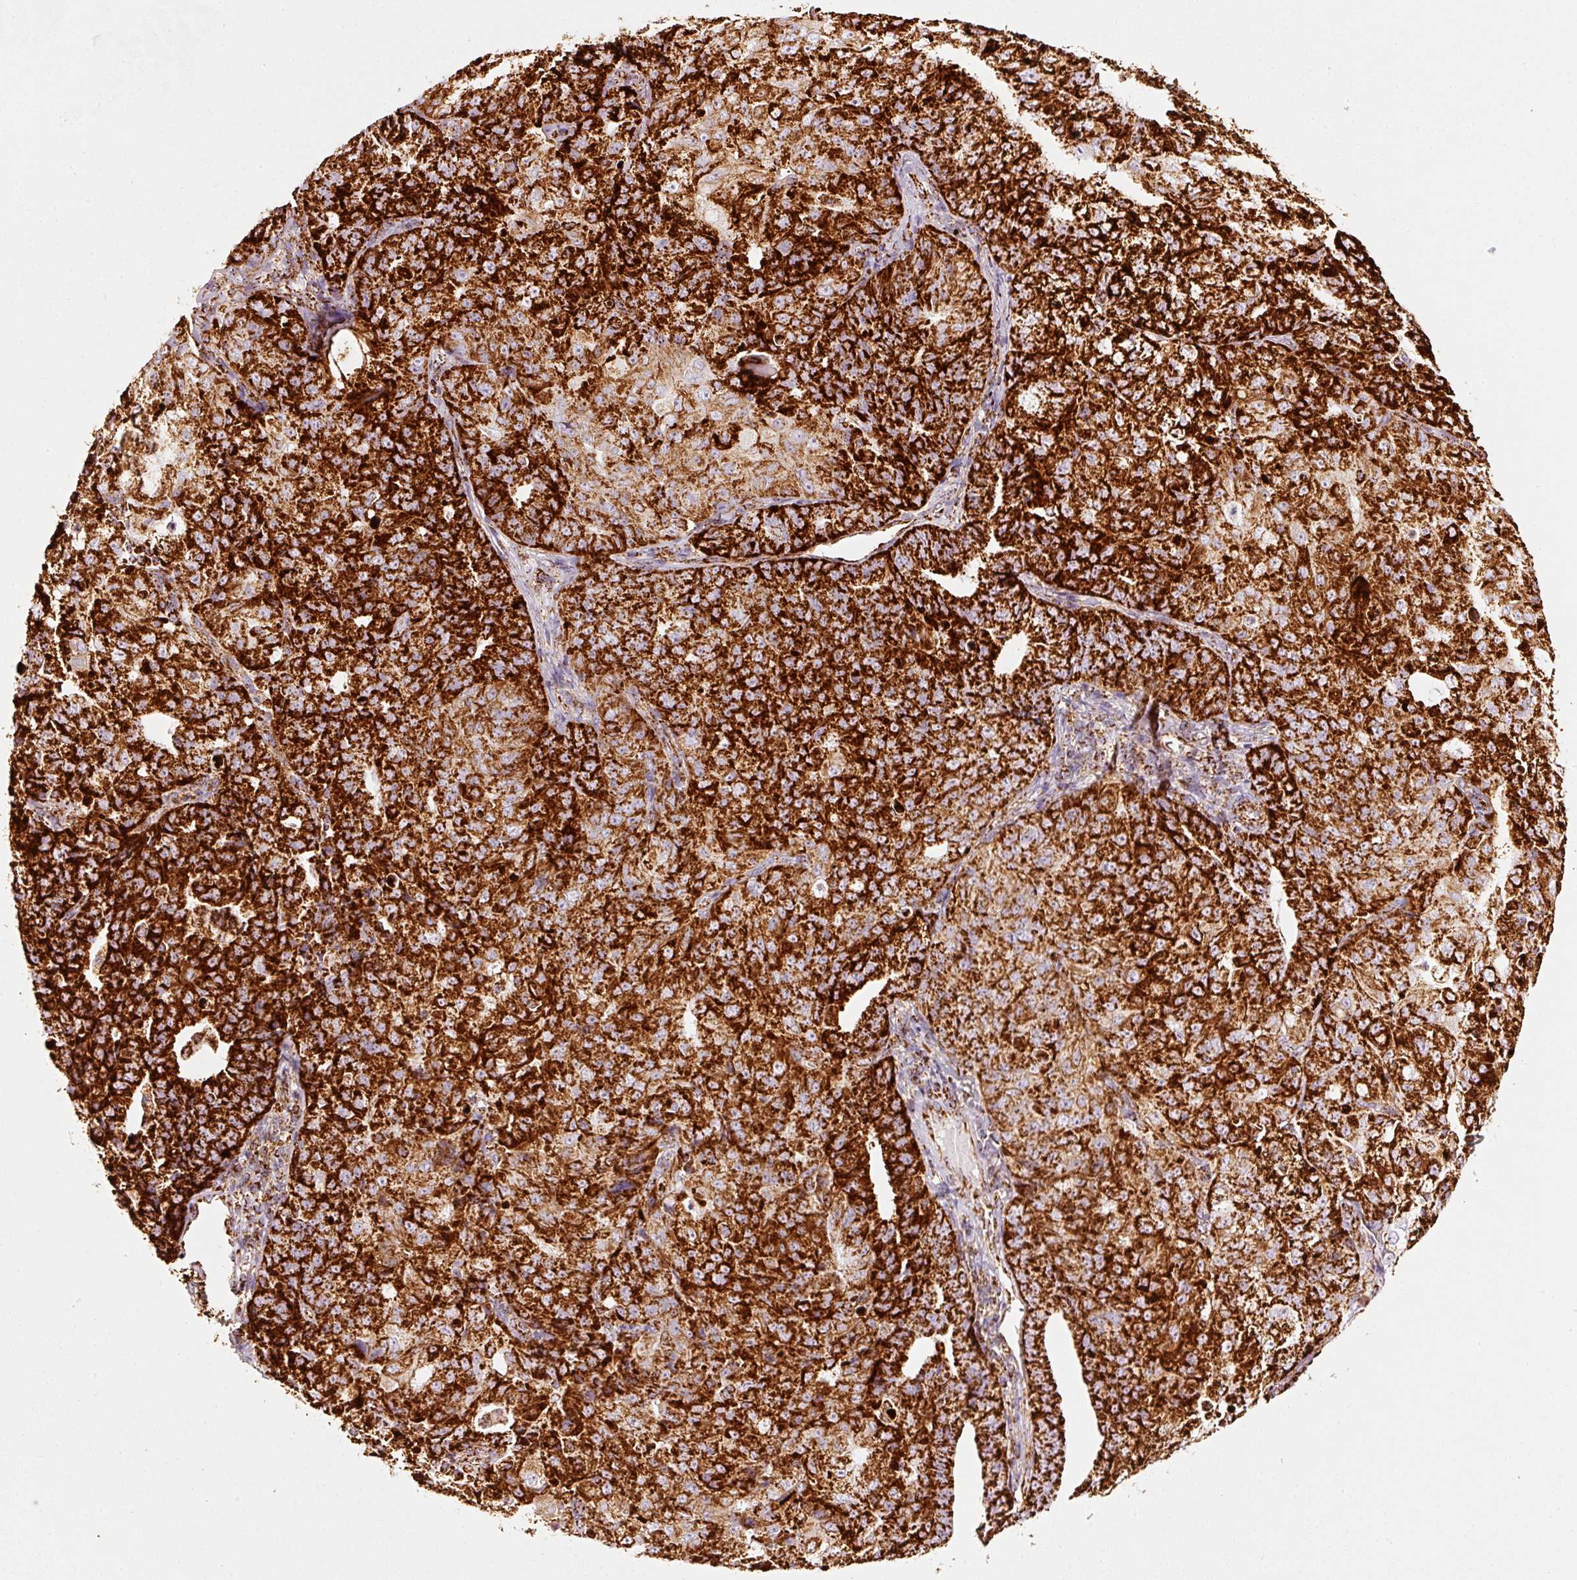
{"staining": {"intensity": "strong", "quantity": ">75%", "location": "cytoplasmic/membranous"}, "tissue": "endometrial cancer", "cell_type": "Tumor cells", "image_type": "cancer", "snomed": [{"axis": "morphology", "description": "Adenocarcinoma, NOS"}, {"axis": "topography", "description": "Endometrium"}], "caption": "This is an image of immunohistochemistry staining of endometrial cancer (adenocarcinoma), which shows strong staining in the cytoplasmic/membranous of tumor cells.", "gene": "MT-CO2", "patient": {"sex": "female", "age": 61}}